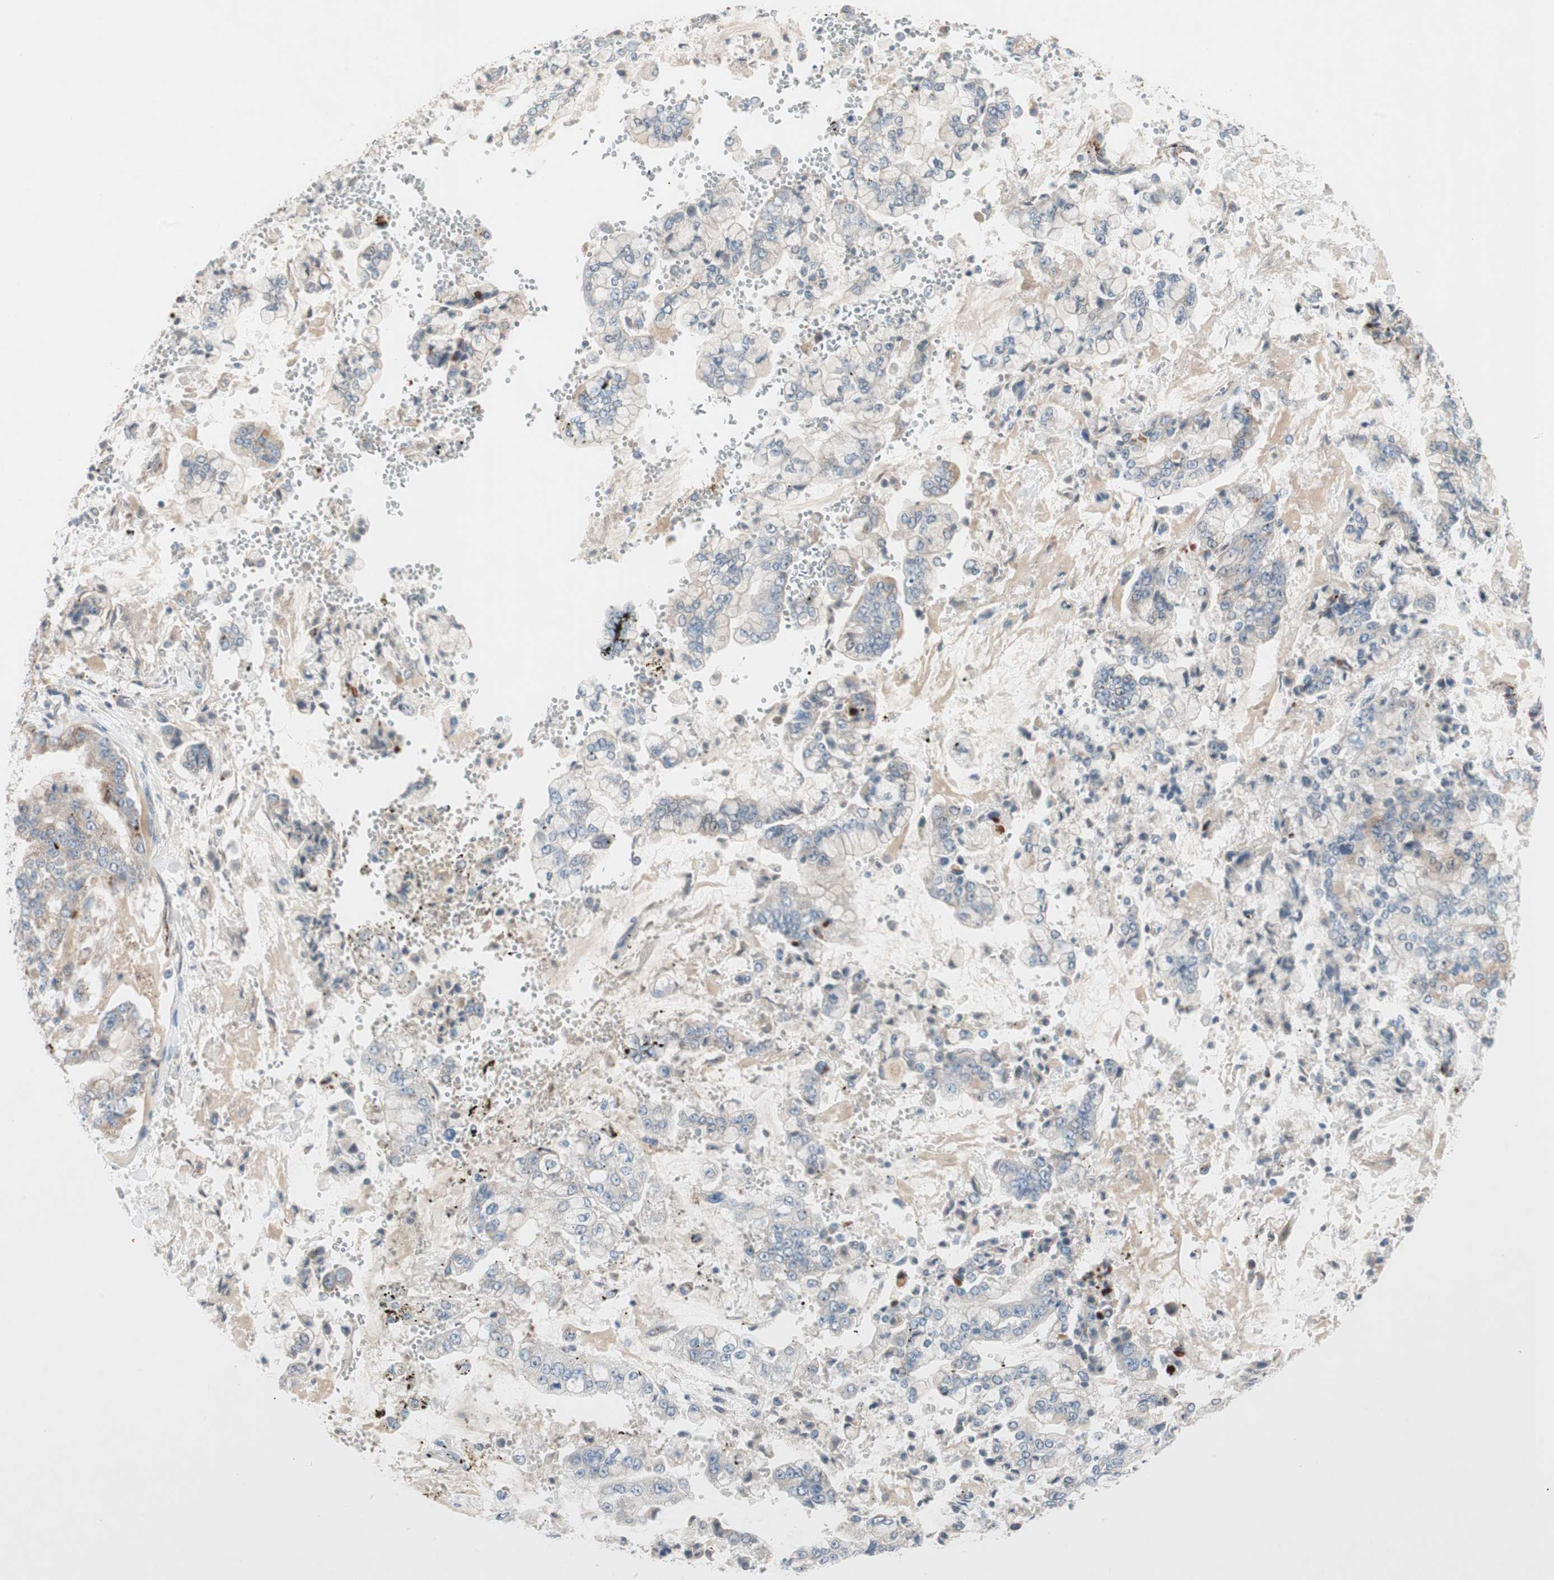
{"staining": {"intensity": "negative", "quantity": "none", "location": "none"}, "tissue": "stomach cancer", "cell_type": "Tumor cells", "image_type": "cancer", "snomed": [{"axis": "morphology", "description": "Adenocarcinoma, NOS"}, {"axis": "topography", "description": "Stomach"}], "caption": "DAB (3,3'-diaminobenzidine) immunohistochemical staining of human stomach cancer shows no significant expression in tumor cells.", "gene": "FGFR4", "patient": {"sex": "male", "age": 76}}